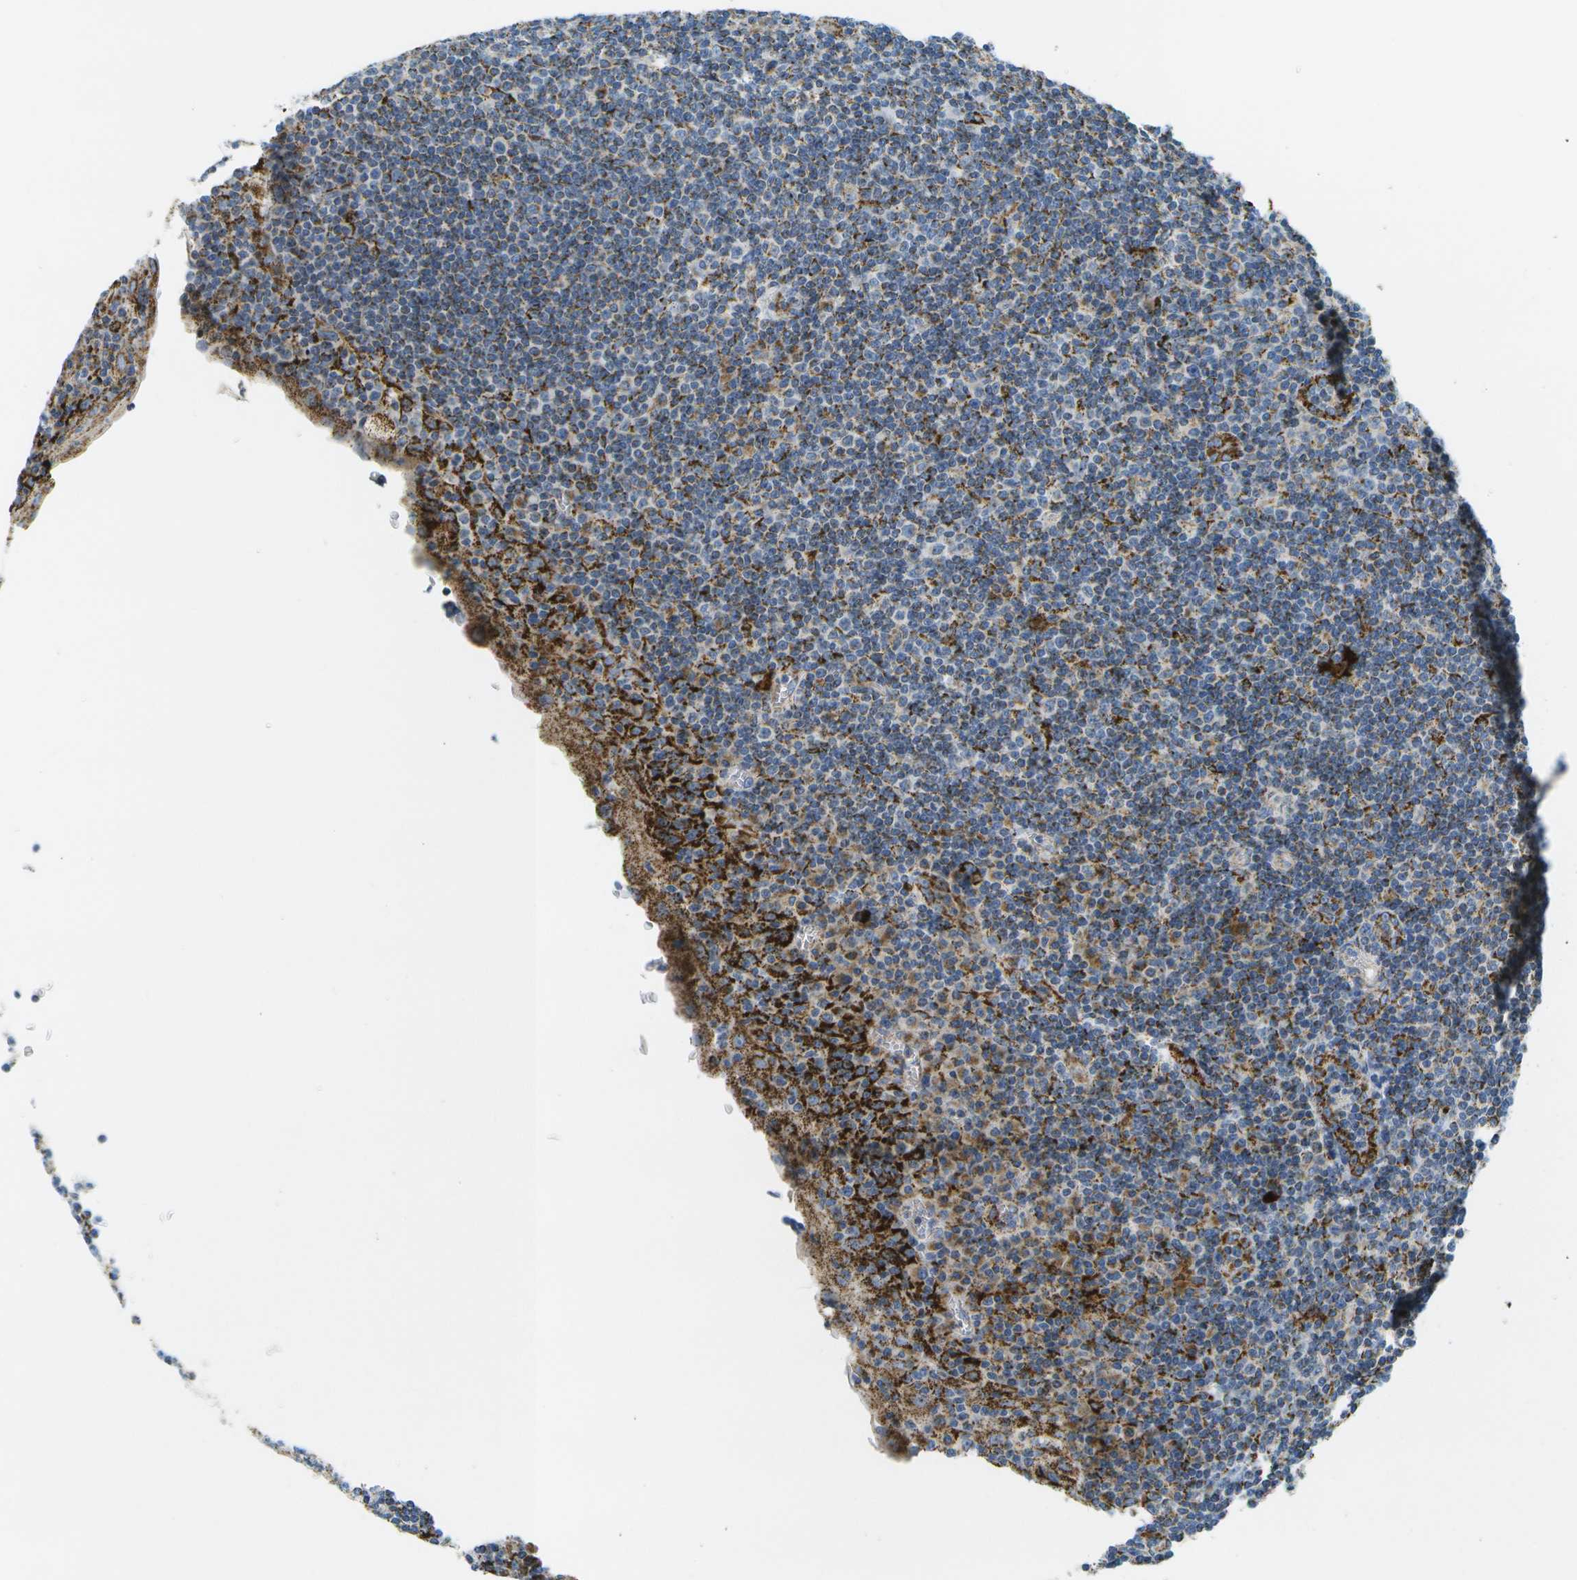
{"staining": {"intensity": "strong", "quantity": "<25%", "location": "cytoplasmic/membranous"}, "tissue": "tonsil", "cell_type": "Germinal center cells", "image_type": "normal", "snomed": [{"axis": "morphology", "description": "Normal tissue, NOS"}, {"axis": "topography", "description": "Tonsil"}], "caption": "High-power microscopy captured an IHC micrograph of unremarkable tonsil, revealing strong cytoplasmic/membranous positivity in about <25% of germinal center cells. (DAB = brown stain, brightfield microscopy at high magnification).", "gene": "HLCS", "patient": {"sex": "male", "age": 37}}